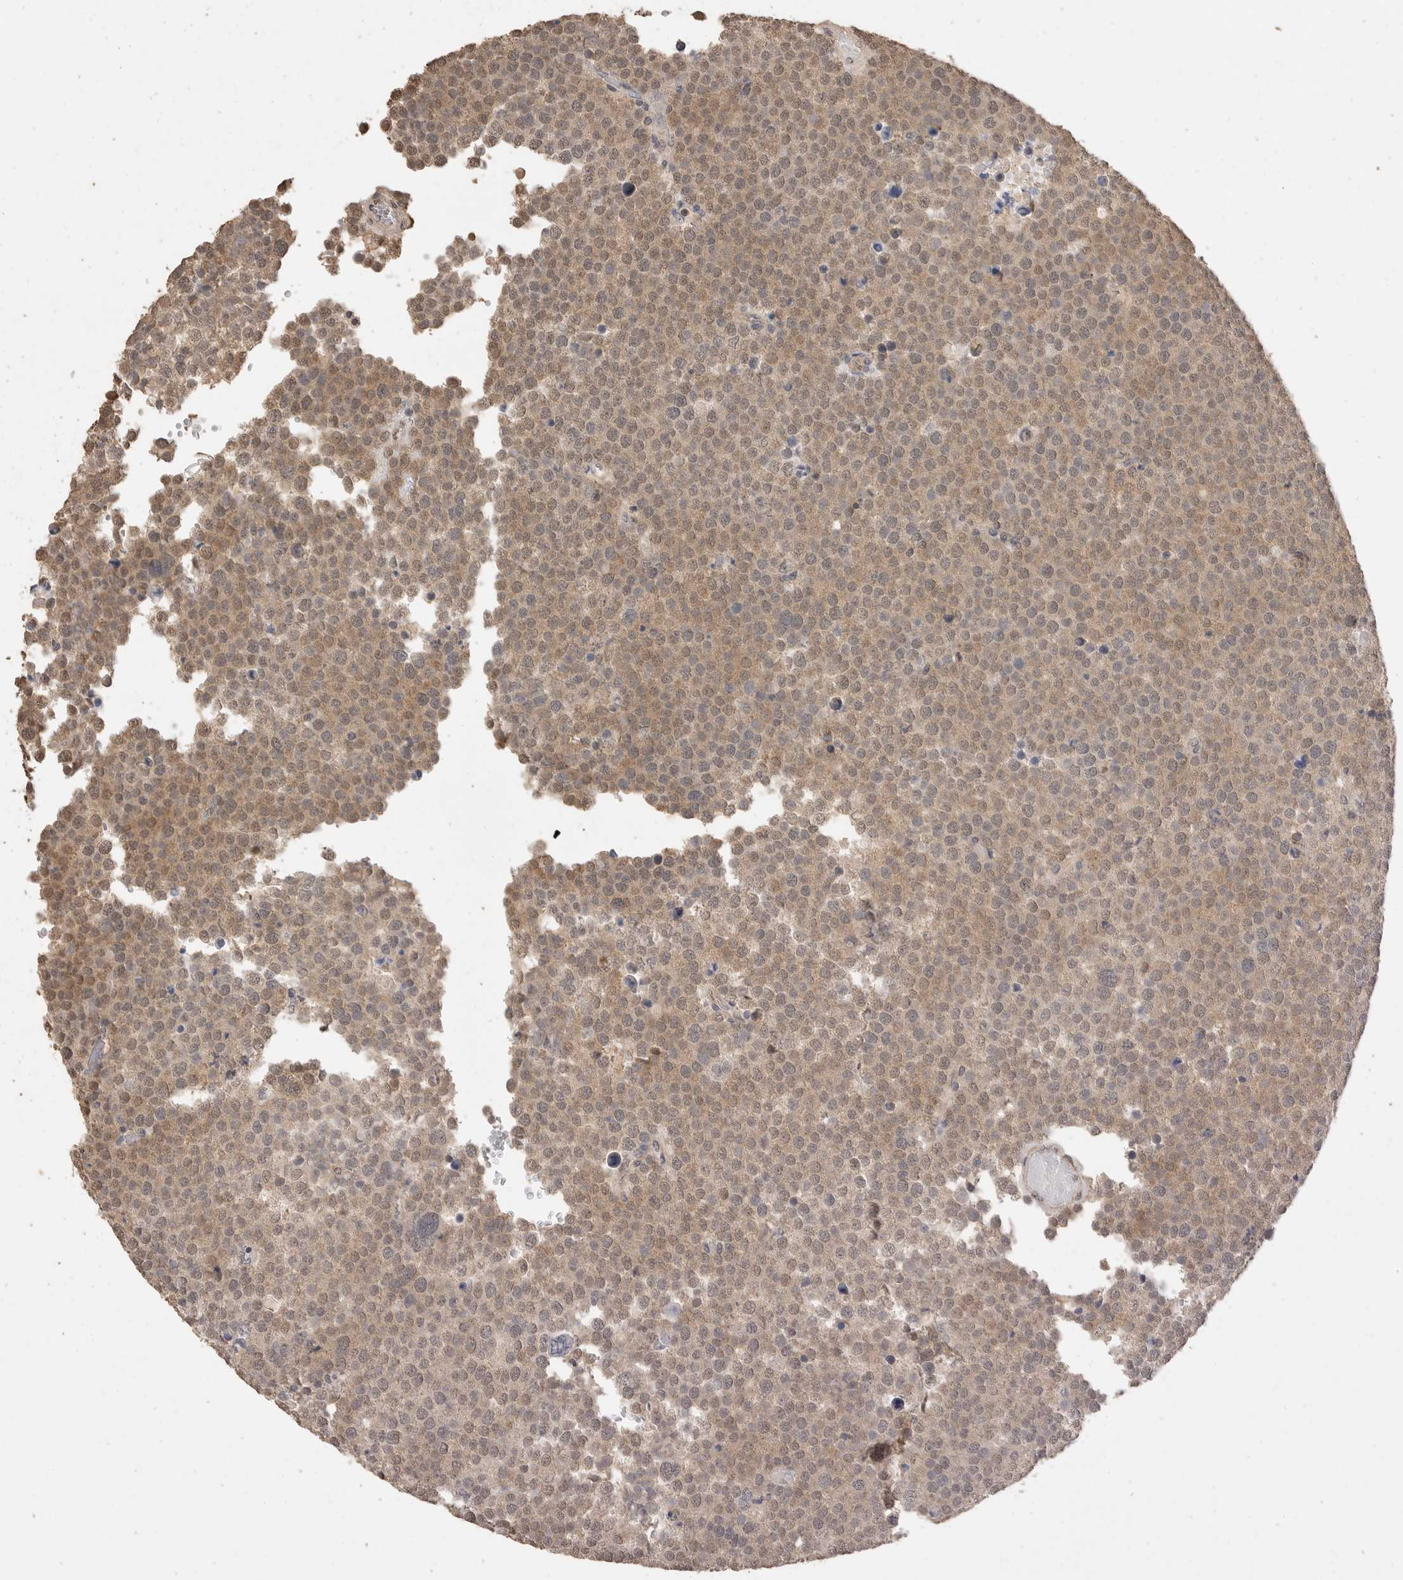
{"staining": {"intensity": "weak", "quantity": ">75%", "location": "cytoplasmic/membranous,nuclear"}, "tissue": "testis cancer", "cell_type": "Tumor cells", "image_type": "cancer", "snomed": [{"axis": "morphology", "description": "Seminoma, NOS"}, {"axis": "topography", "description": "Testis"}], "caption": "Testis cancer tissue displays weak cytoplasmic/membranous and nuclear staining in approximately >75% of tumor cells, visualized by immunohistochemistry.", "gene": "MAP2K1", "patient": {"sex": "male", "age": 71}}